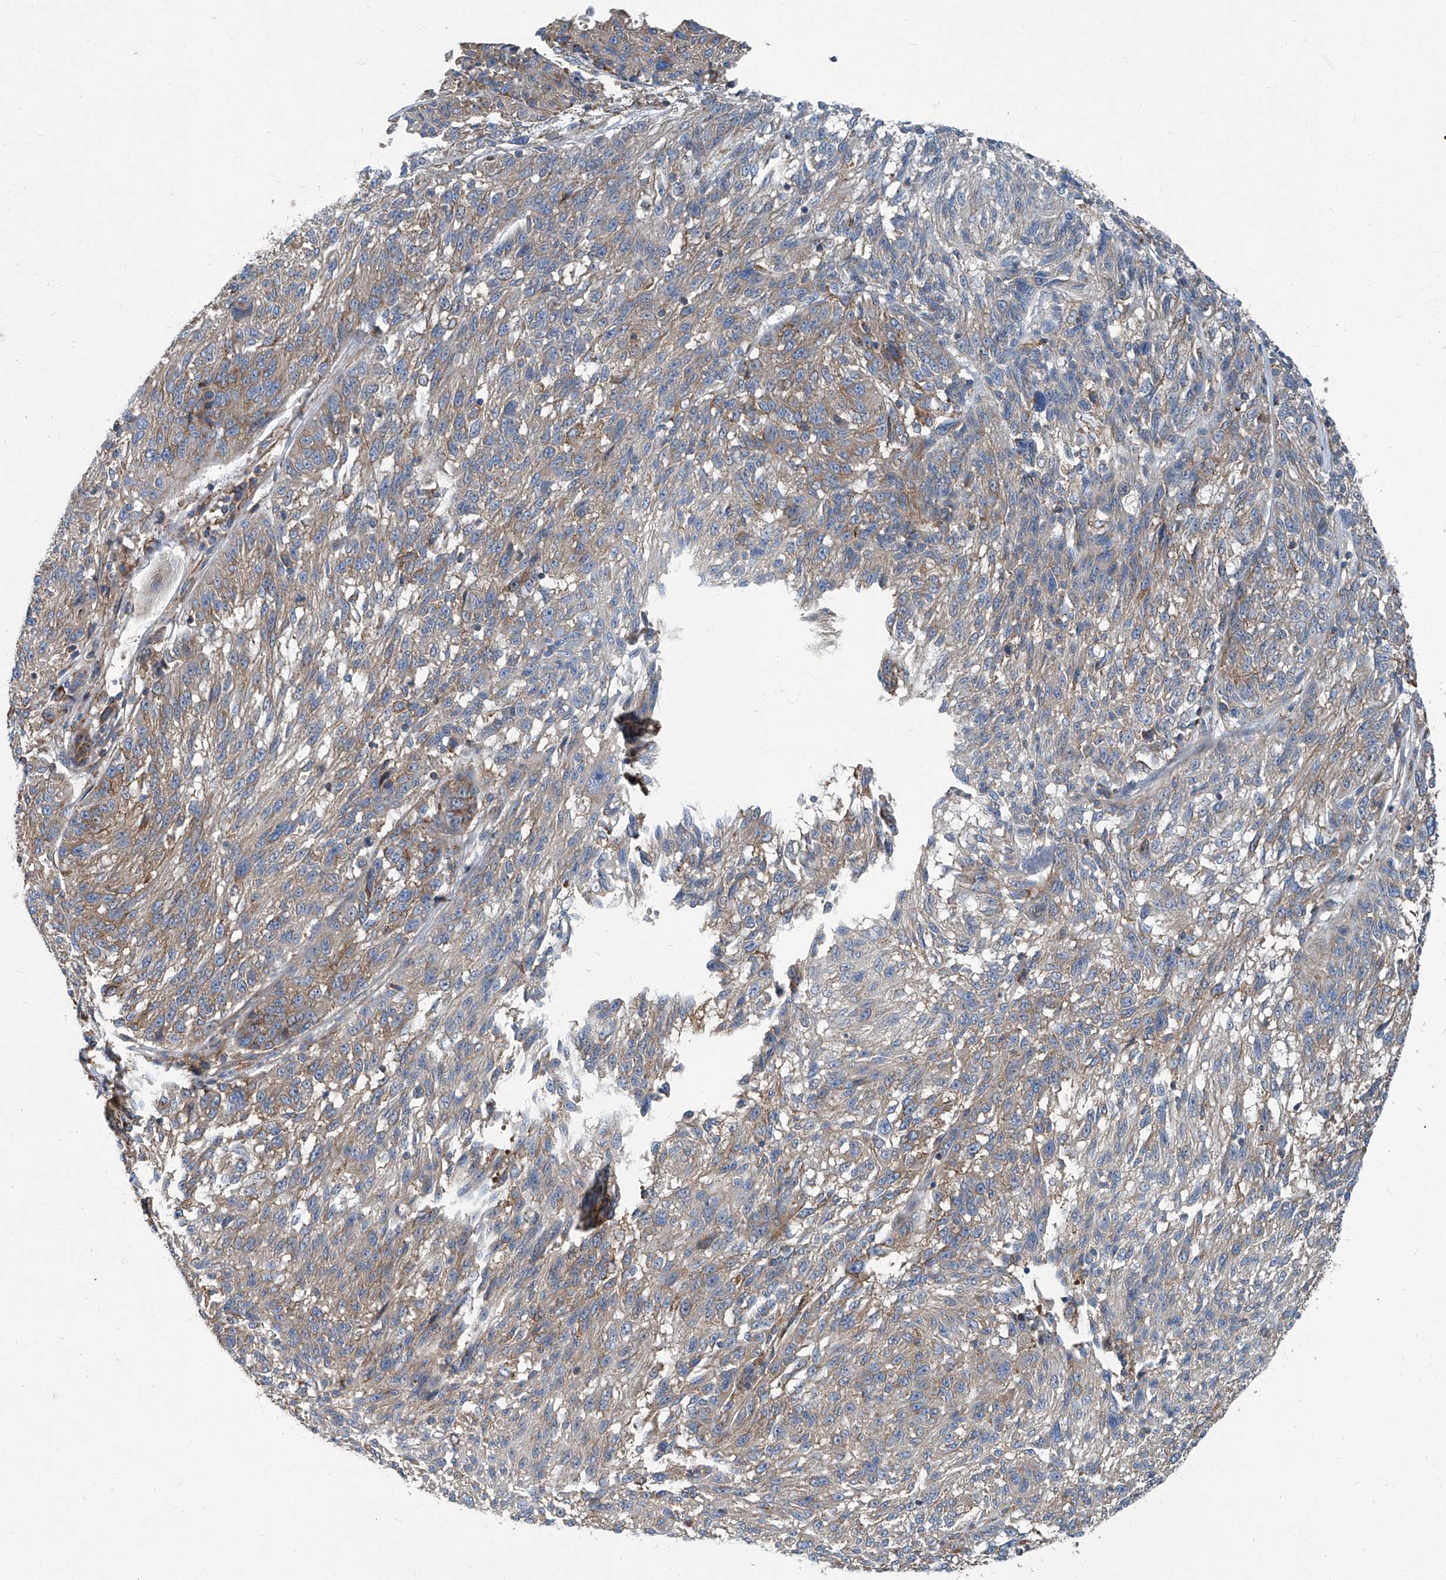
{"staining": {"intensity": "weak", "quantity": ">75%", "location": "cytoplasmic/membranous"}, "tissue": "melanoma", "cell_type": "Tumor cells", "image_type": "cancer", "snomed": [{"axis": "morphology", "description": "Malignant melanoma, NOS"}, {"axis": "topography", "description": "Skin"}], "caption": "The photomicrograph exhibits a brown stain indicating the presence of a protein in the cytoplasmic/membranous of tumor cells in malignant melanoma. (Stains: DAB (3,3'-diaminobenzidine) in brown, nuclei in blue, Microscopy: brightfield microscopy at high magnification).", "gene": "PIGH", "patient": {"sex": "male", "age": 53}}